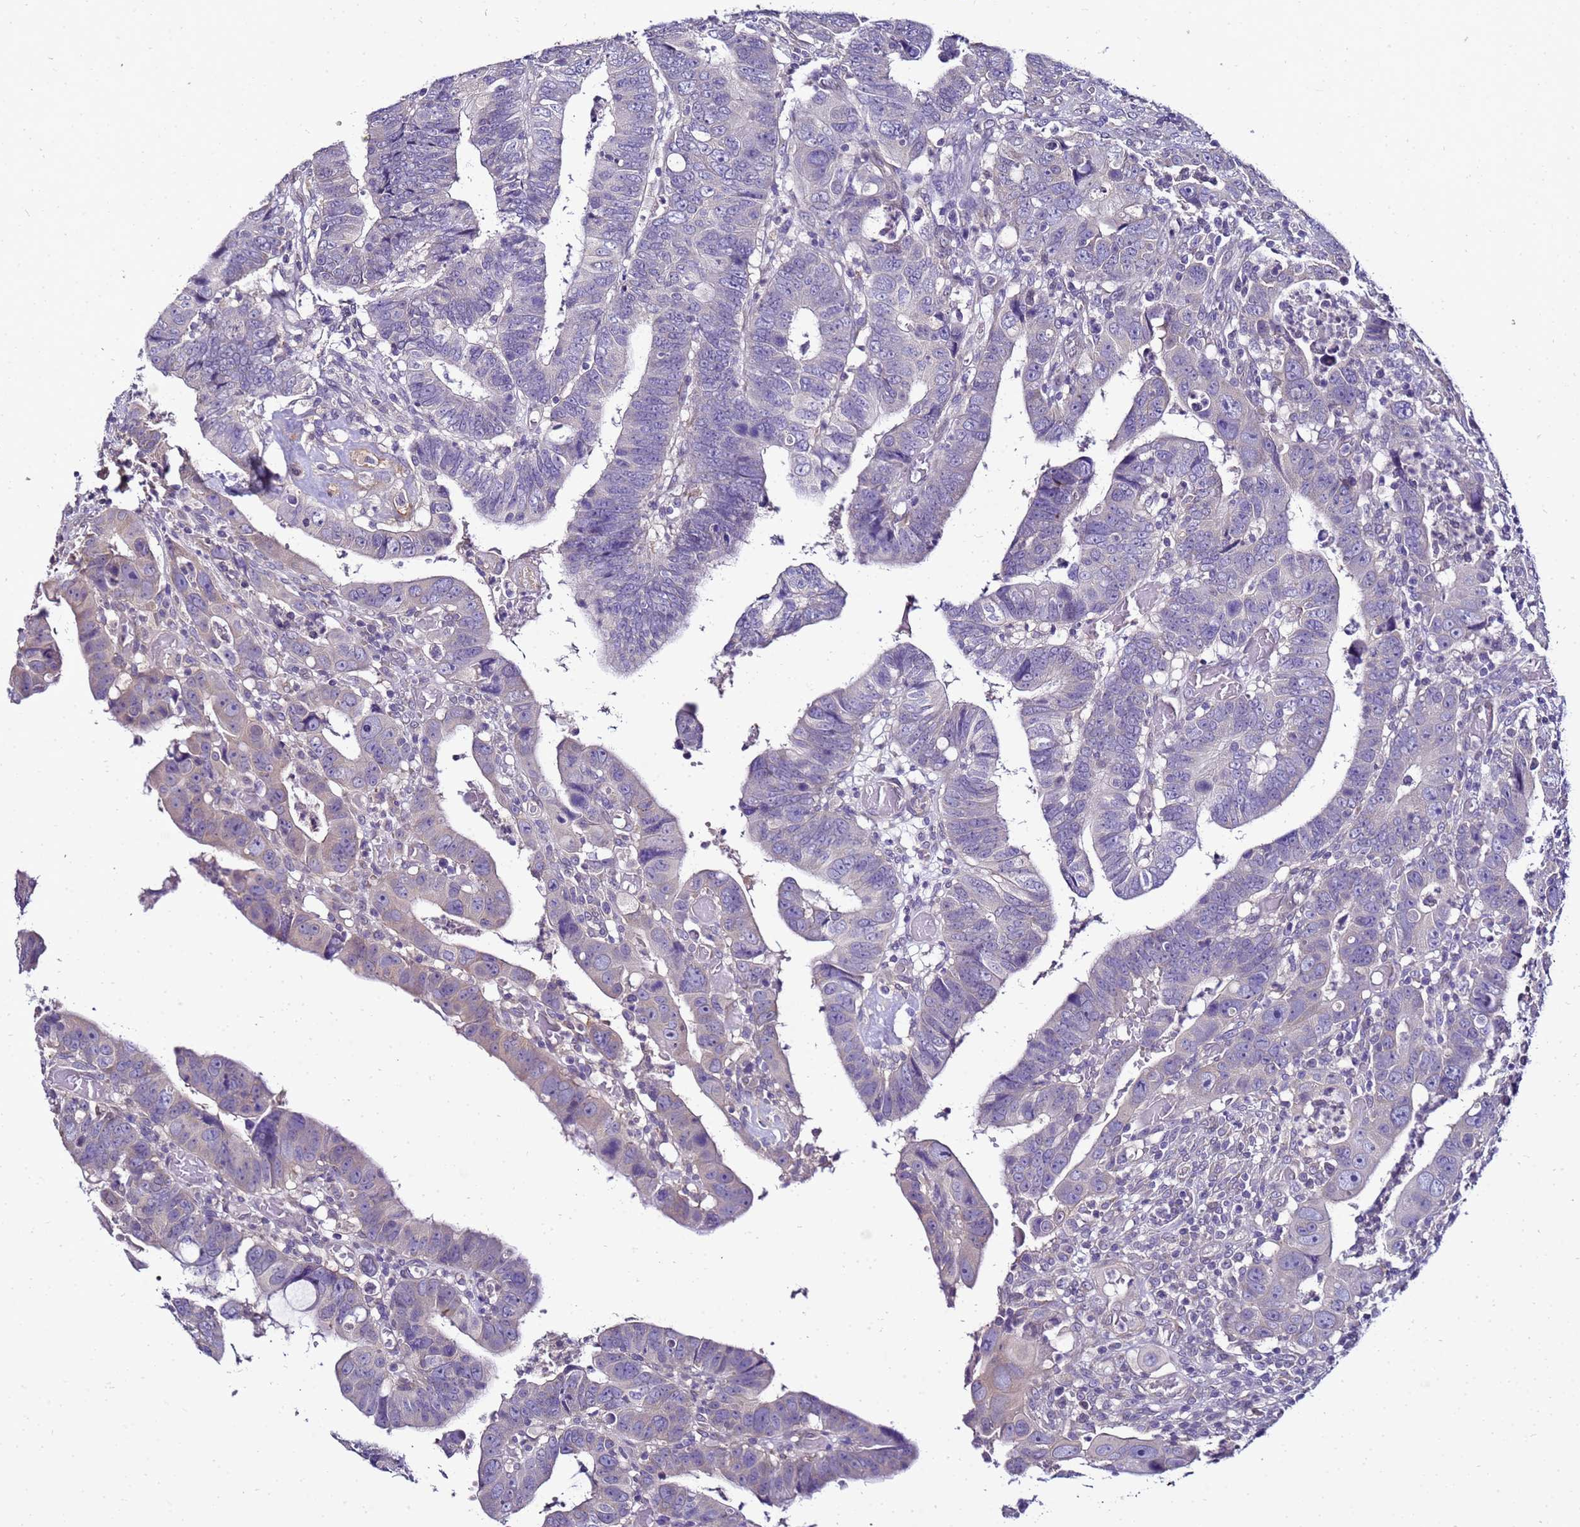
{"staining": {"intensity": "negative", "quantity": "none", "location": "none"}, "tissue": "colorectal cancer", "cell_type": "Tumor cells", "image_type": "cancer", "snomed": [{"axis": "morphology", "description": "Normal tissue, NOS"}, {"axis": "morphology", "description": "Adenocarcinoma, NOS"}, {"axis": "topography", "description": "Rectum"}], "caption": "Colorectal cancer (adenocarcinoma) was stained to show a protein in brown. There is no significant staining in tumor cells. (Stains: DAB (3,3'-diaminobenzidine) immunohistochemistry with hematoxylin counter stain, Microscopy: brightfield microscopy at high magnification).", "gene": "FAM166B", "patient": {"sex": "female", "age": 65}}